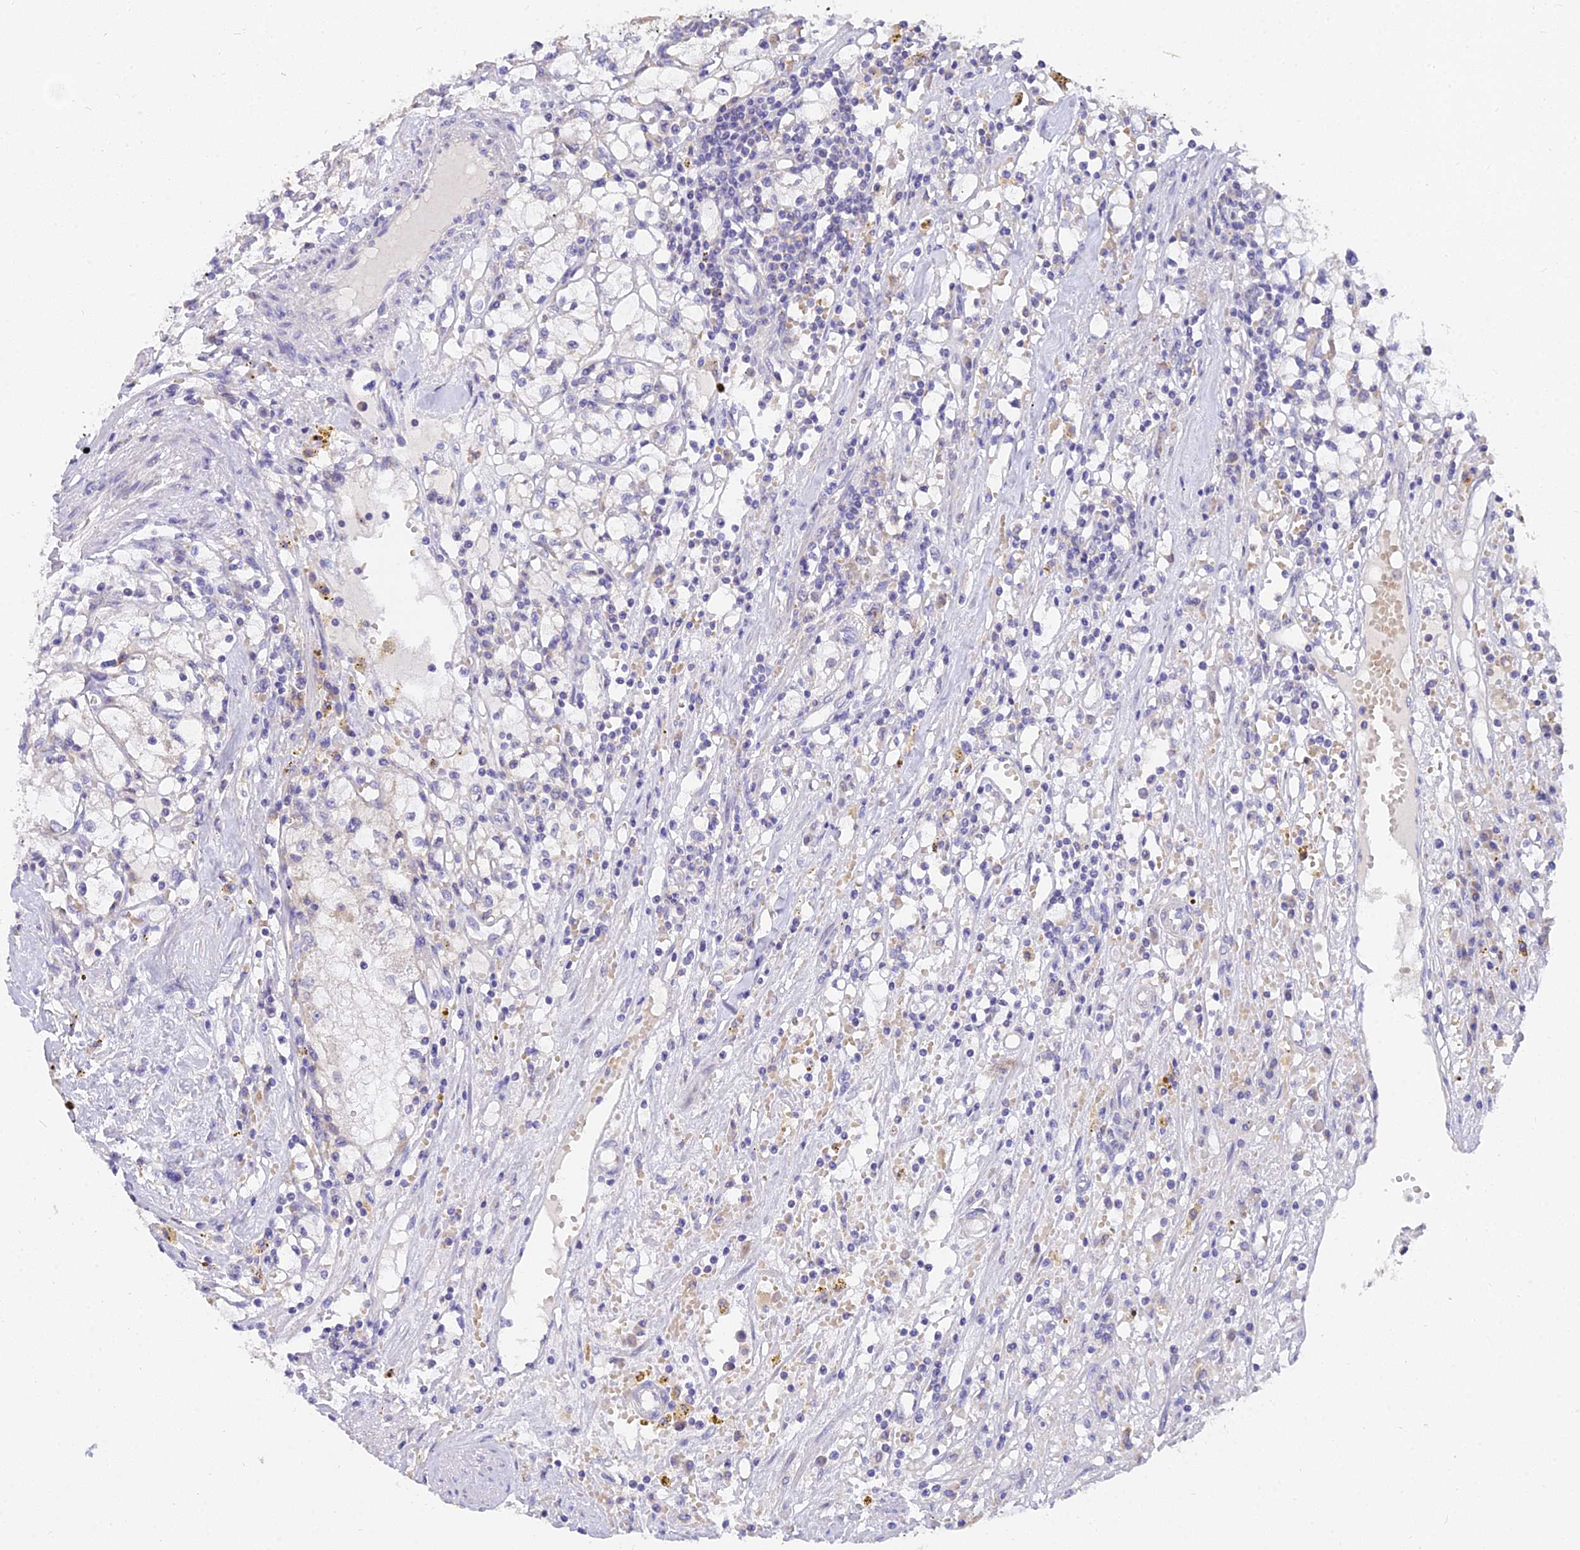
{"staining": {"intensity": "negative", "quantity": "none", "location": "none"}, "tissue": "renal cancer", "cell_type": "Tumor cells", "image_type": "cancer", "snomed": [{"axis": "morphology", "description": "Adenocarcinoma, NOS"}, {"axis": "topography", "description": "Kidney"}], "caption": "Image shows no protein positivity in tumor cells of renal cancer (adenocarcinoma) tissue. Nuclei are stained in blue.", "gene": "ARL8B", "patient": {"sex": "male", "age": 56}}